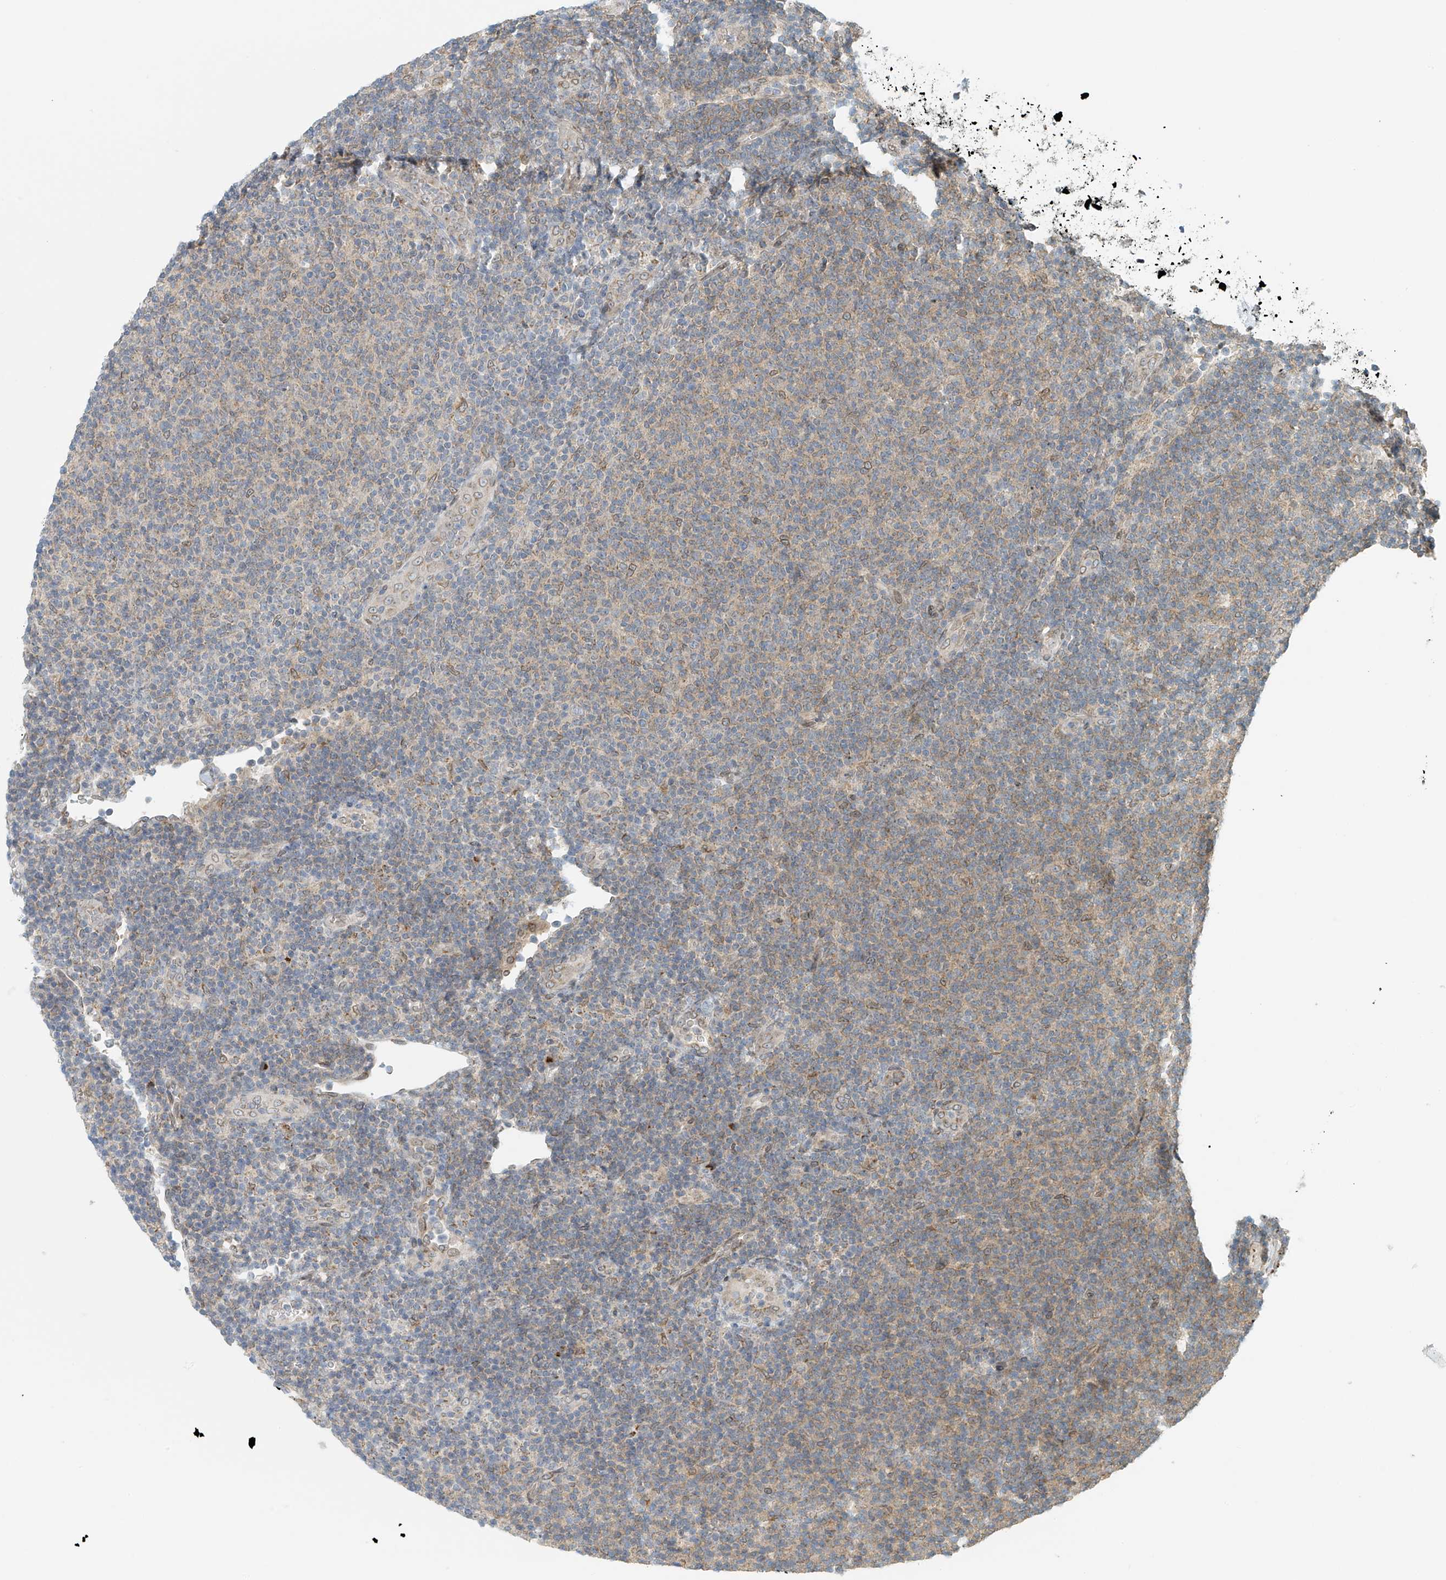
{"staining": {"intensity": "weak", "quantity": "<25%", "location": "cytoplasmic/membranous"}, "tissue": "lymphoma", "cell_type": "Tumor cells", "image_type": "cancer", "snomed": [{"axis": "morphology", "description": "Malignant lymphoma, non-Hodgkin's type, Low grade"}, {"axis": "topography", "description": "Lymph node"}], "caption": "This is an immunohistochemistry (IHC) photomicrograph of low-grade malignant lymphoma, non-Hodgkin's type. There is no positivity in tumor cells.", "gene": "STARD9", "patient": {"sex": "male", "age": 66}}